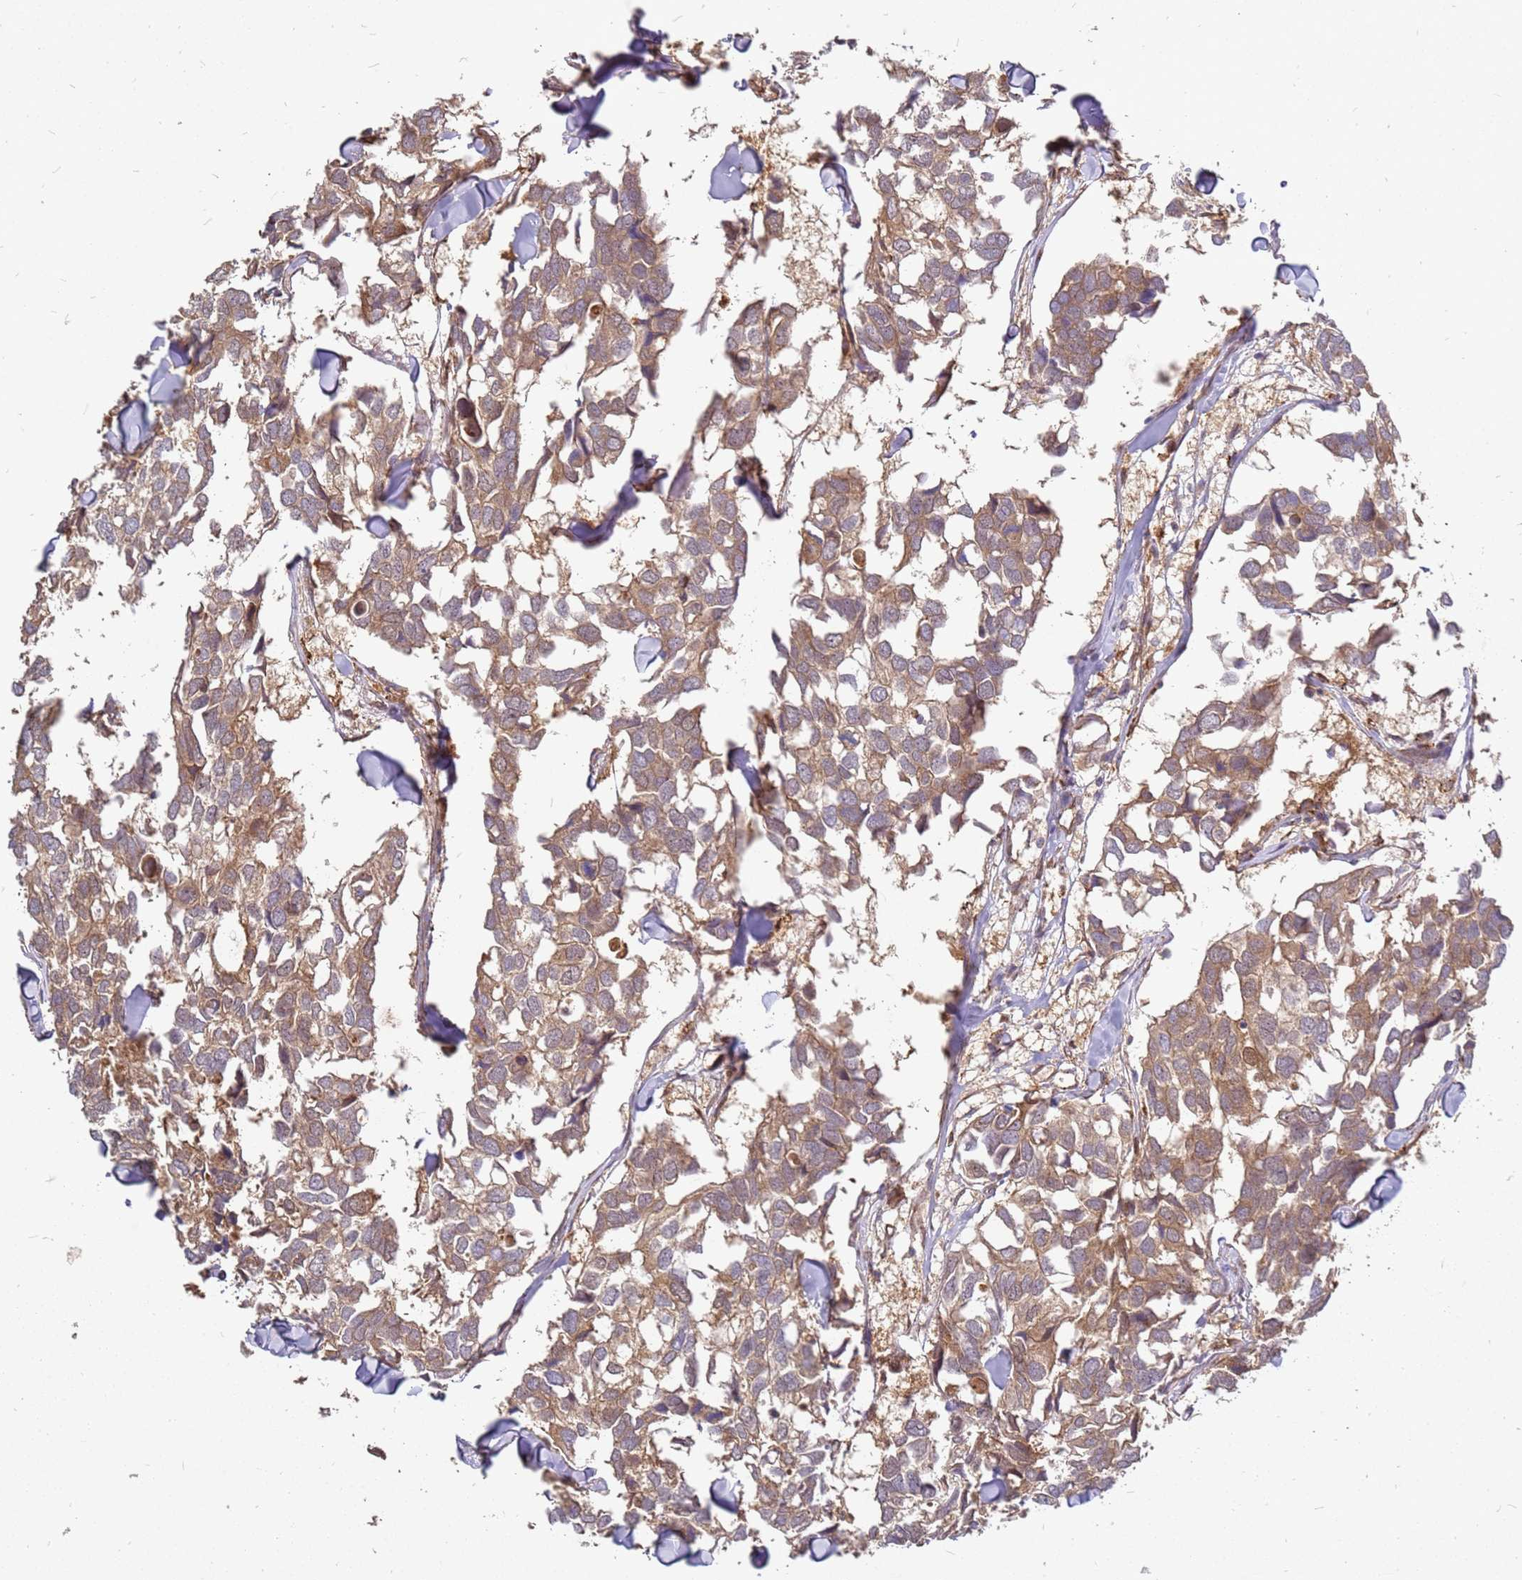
{"staining": {"intensity": "moderate", "quantity": ">75%", "location": "cytoplasmic/membranous"}, "tissue": "breast cancer", "cell_type": "Tumor cells", "image_type": "cancer", "snomed": [{"axis": "morphology", "description": "Duct carcinoma"}, {"axis": "topography", "description": "Breast"}], "caption": "Moderate cytoplasmic/membranous positivity for a protein is appreciated in approximately >75% of tumor cells of breast cancer (invasive ductal carcinoma) using immunohistochemistry (IHC).", "gene": "NUDT14", "patient": {"sex": "female", "age": 83}}